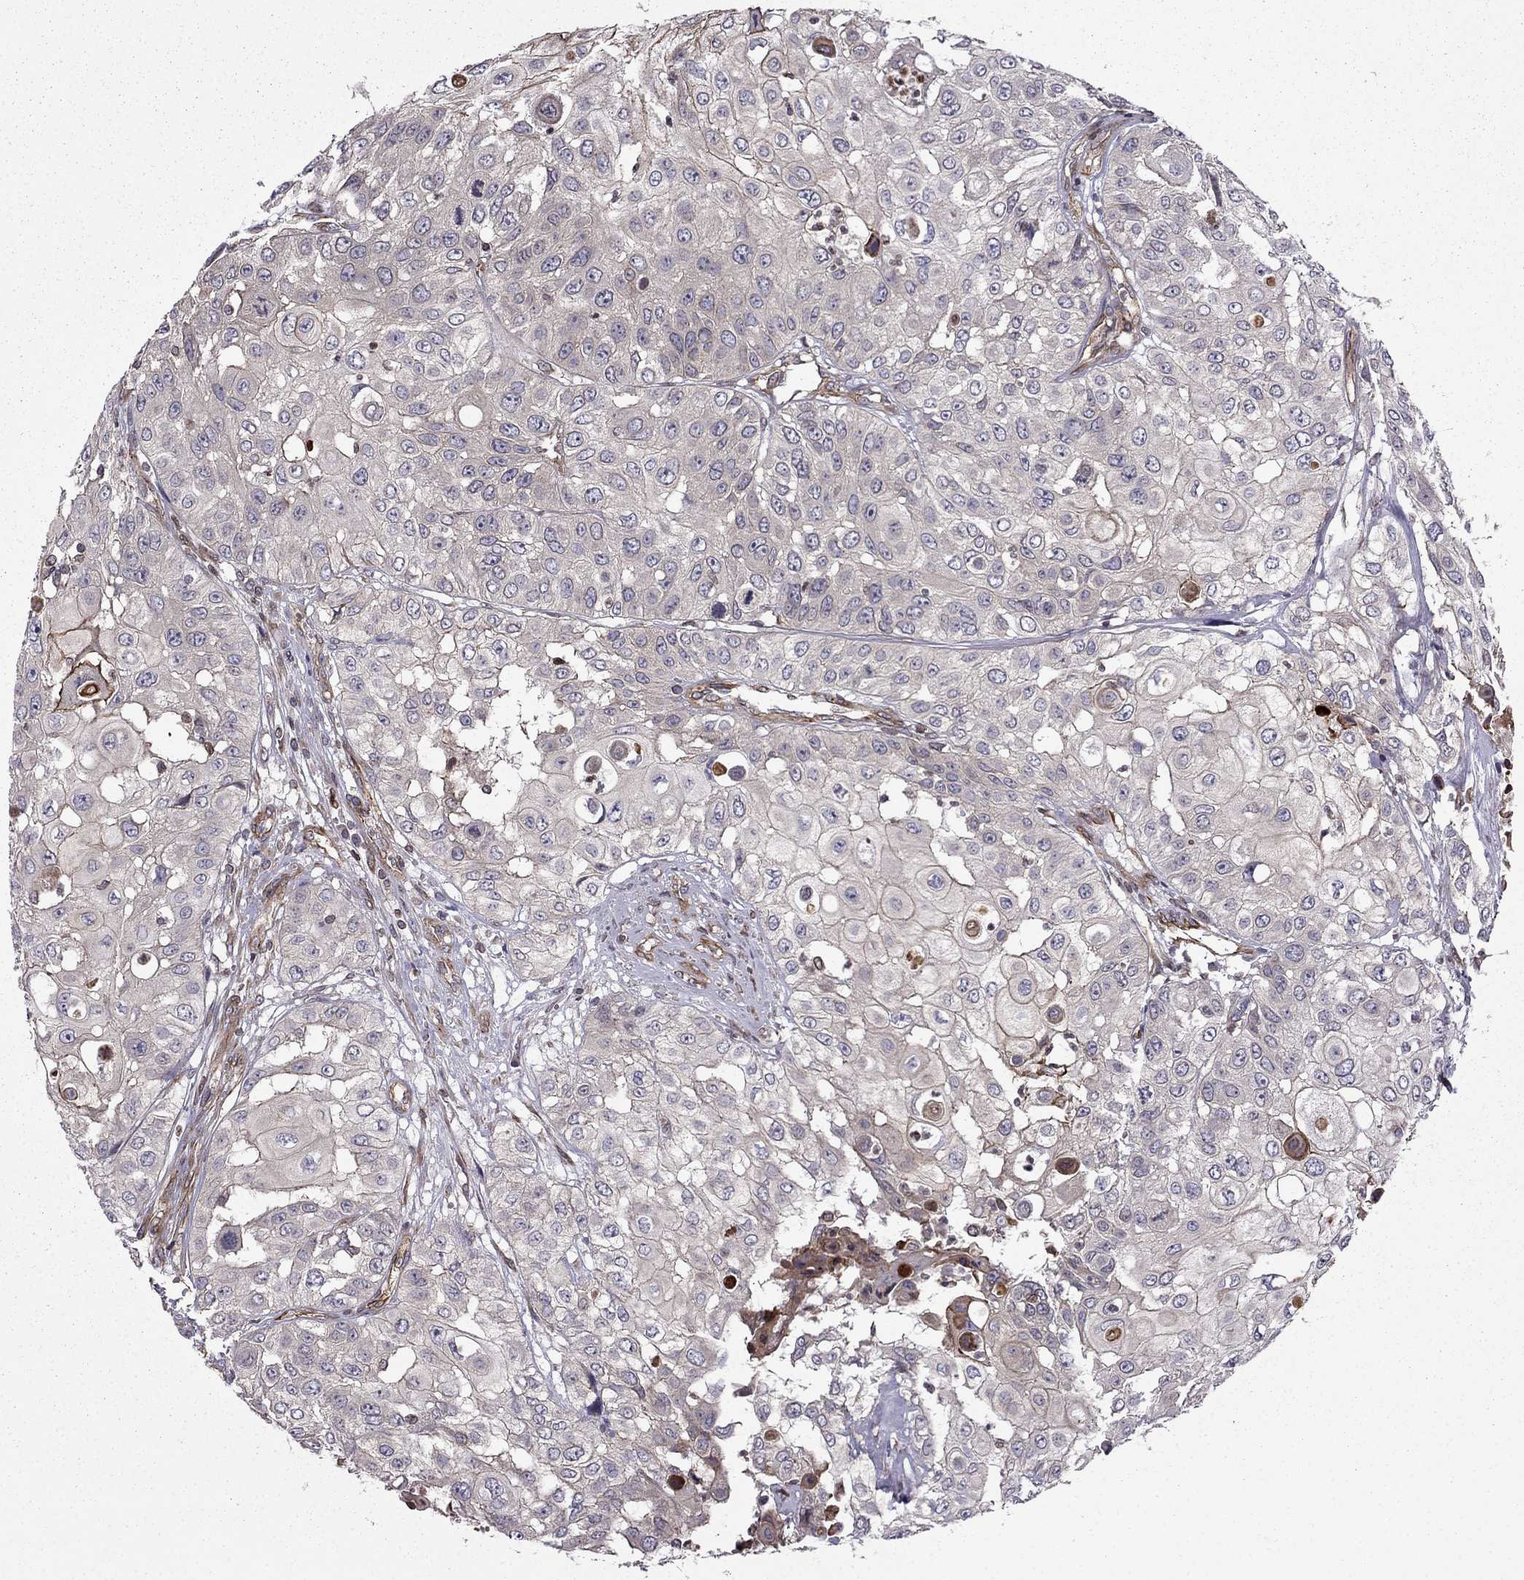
{"staining": {"intensity": "moderate", "quantity": "<25%", "location": "cytoplasmic/membranous"}, "tissue": "urothelial cancer", "cell_type": "Tumor cells", "image_type": "cancer", "snomed": [{"axis": "morphology", "description": "Urothelial carcinoma, High grade"}, {"axis": "topography", "description": "Urinary bladder"}], "caption": "Immunohistochemical staining of human urothelial carcinoma (high-grade) exhibits low levels of moderate cytoplasmic/membranous positivity in about <25% of tumor cells.", "gene": "CDC42BPA", "patient": {"sex": "female", "age": 79}}